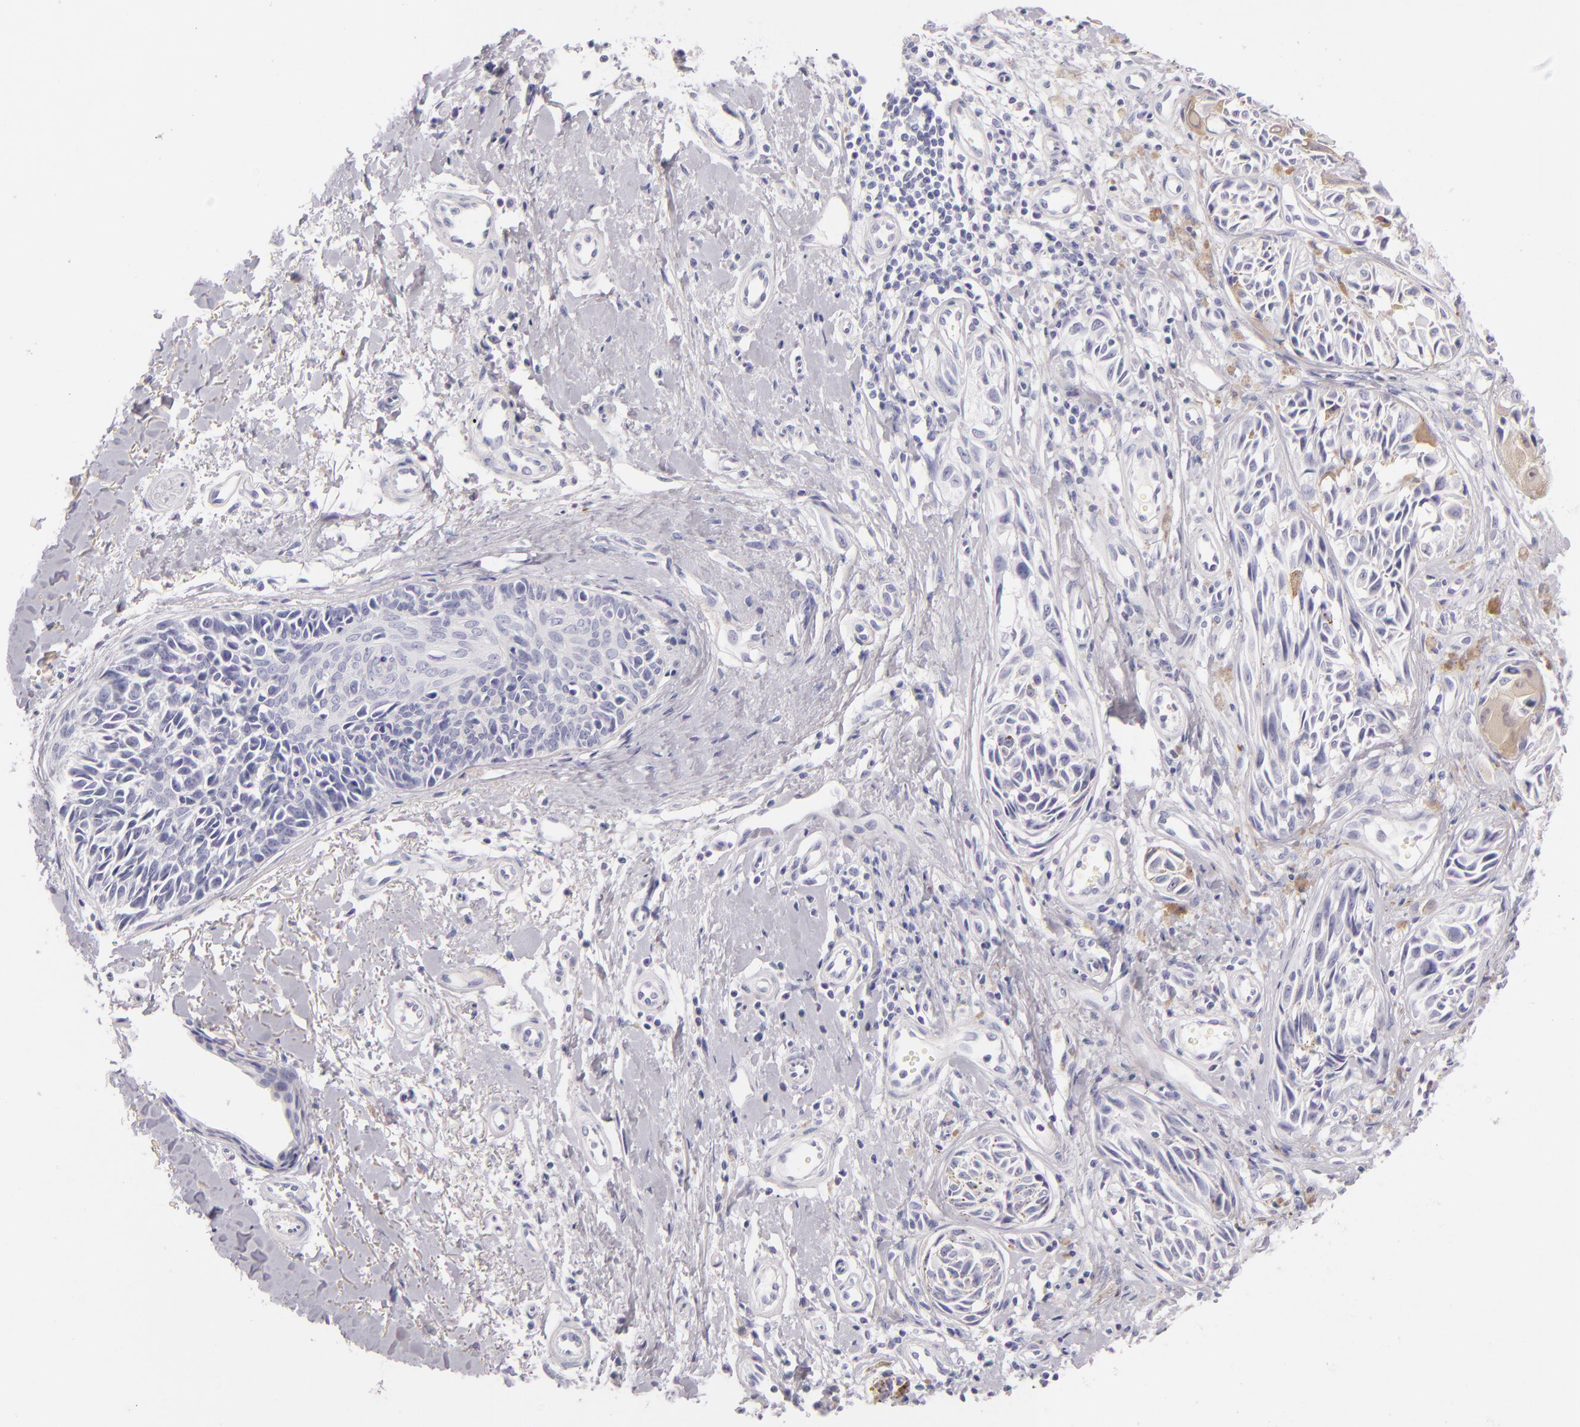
{"staining": {"intensity": "negative", "quantity": "none", "location": "none"}, "tissue": "melanoma", "cell_type": "Tumor cells", "image_type": "cancer", "snomed": [{"axis": "morphology", "description": "Malignant melanoma, NOS"}, {"axis": "topography", "description": "Skin"}], "caption": "Immunohistochemistry of melanoma demonstrates no staining in tumor cells. Nuclei are stained in blue.", "gene": "FABP1", "patient": {"sex": "male", "age": 67}}